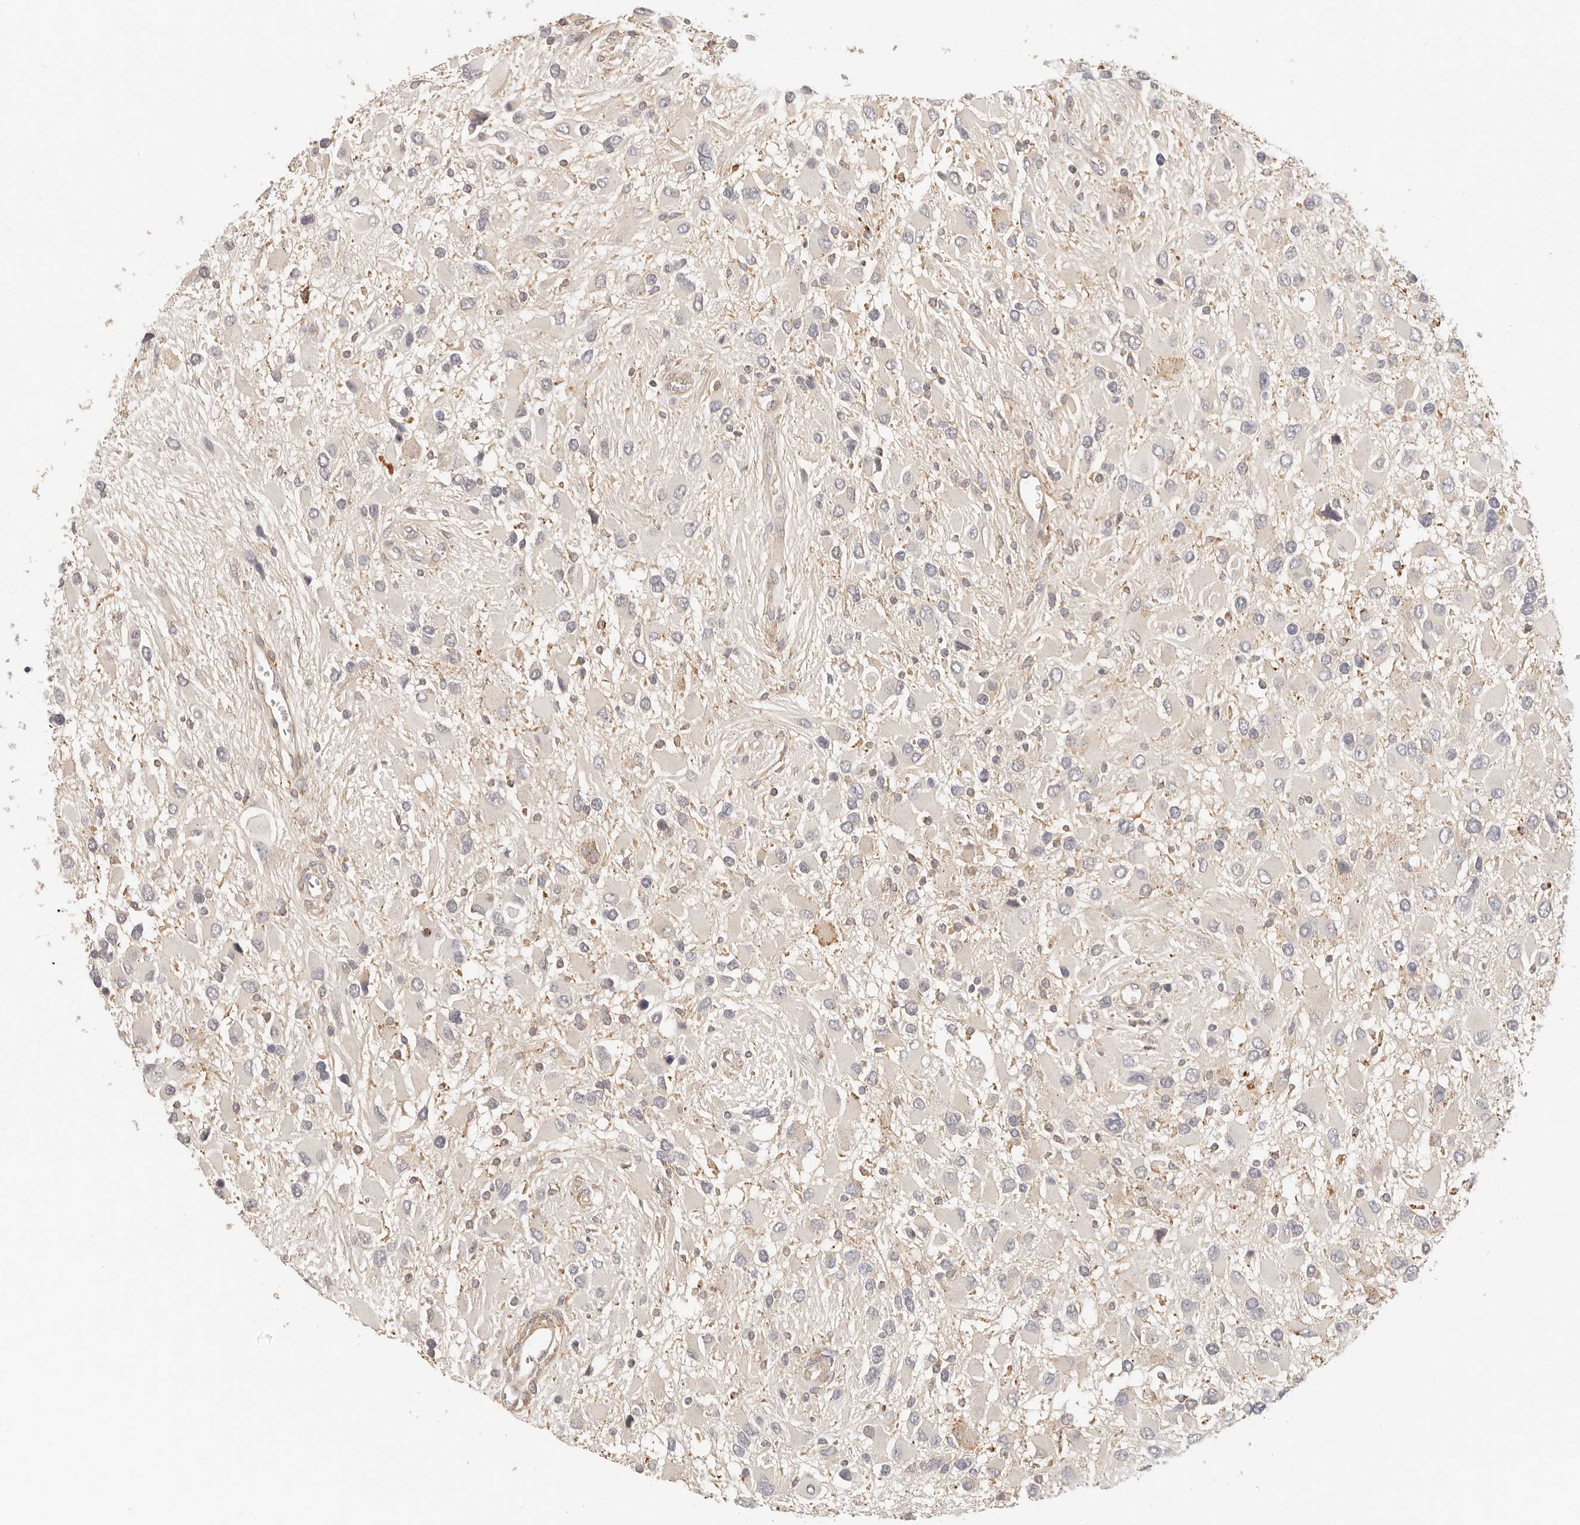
{"staining": {"intensity": "negative", "quantity": "none", "location": "none"}, "tissue": "glioma", "cell_type": "Tumor cells", "image_type": "cancer", "snomed": [{"axis": "morphology", "description": "Glioma, malignant, High grade"}, {"axis": "topography", "description": "Brain"}], "caption": "Tumor cells show no significant protein positivity in malignant glioma (high-grade). The staining was performed using DAB to visualize the protein expression in brown, while the nuclei were stained in blue with hematoxylin (Magnification: 20x).", "gene": "DTNBP1", "patient": {"sex": "male", "age": 53}}